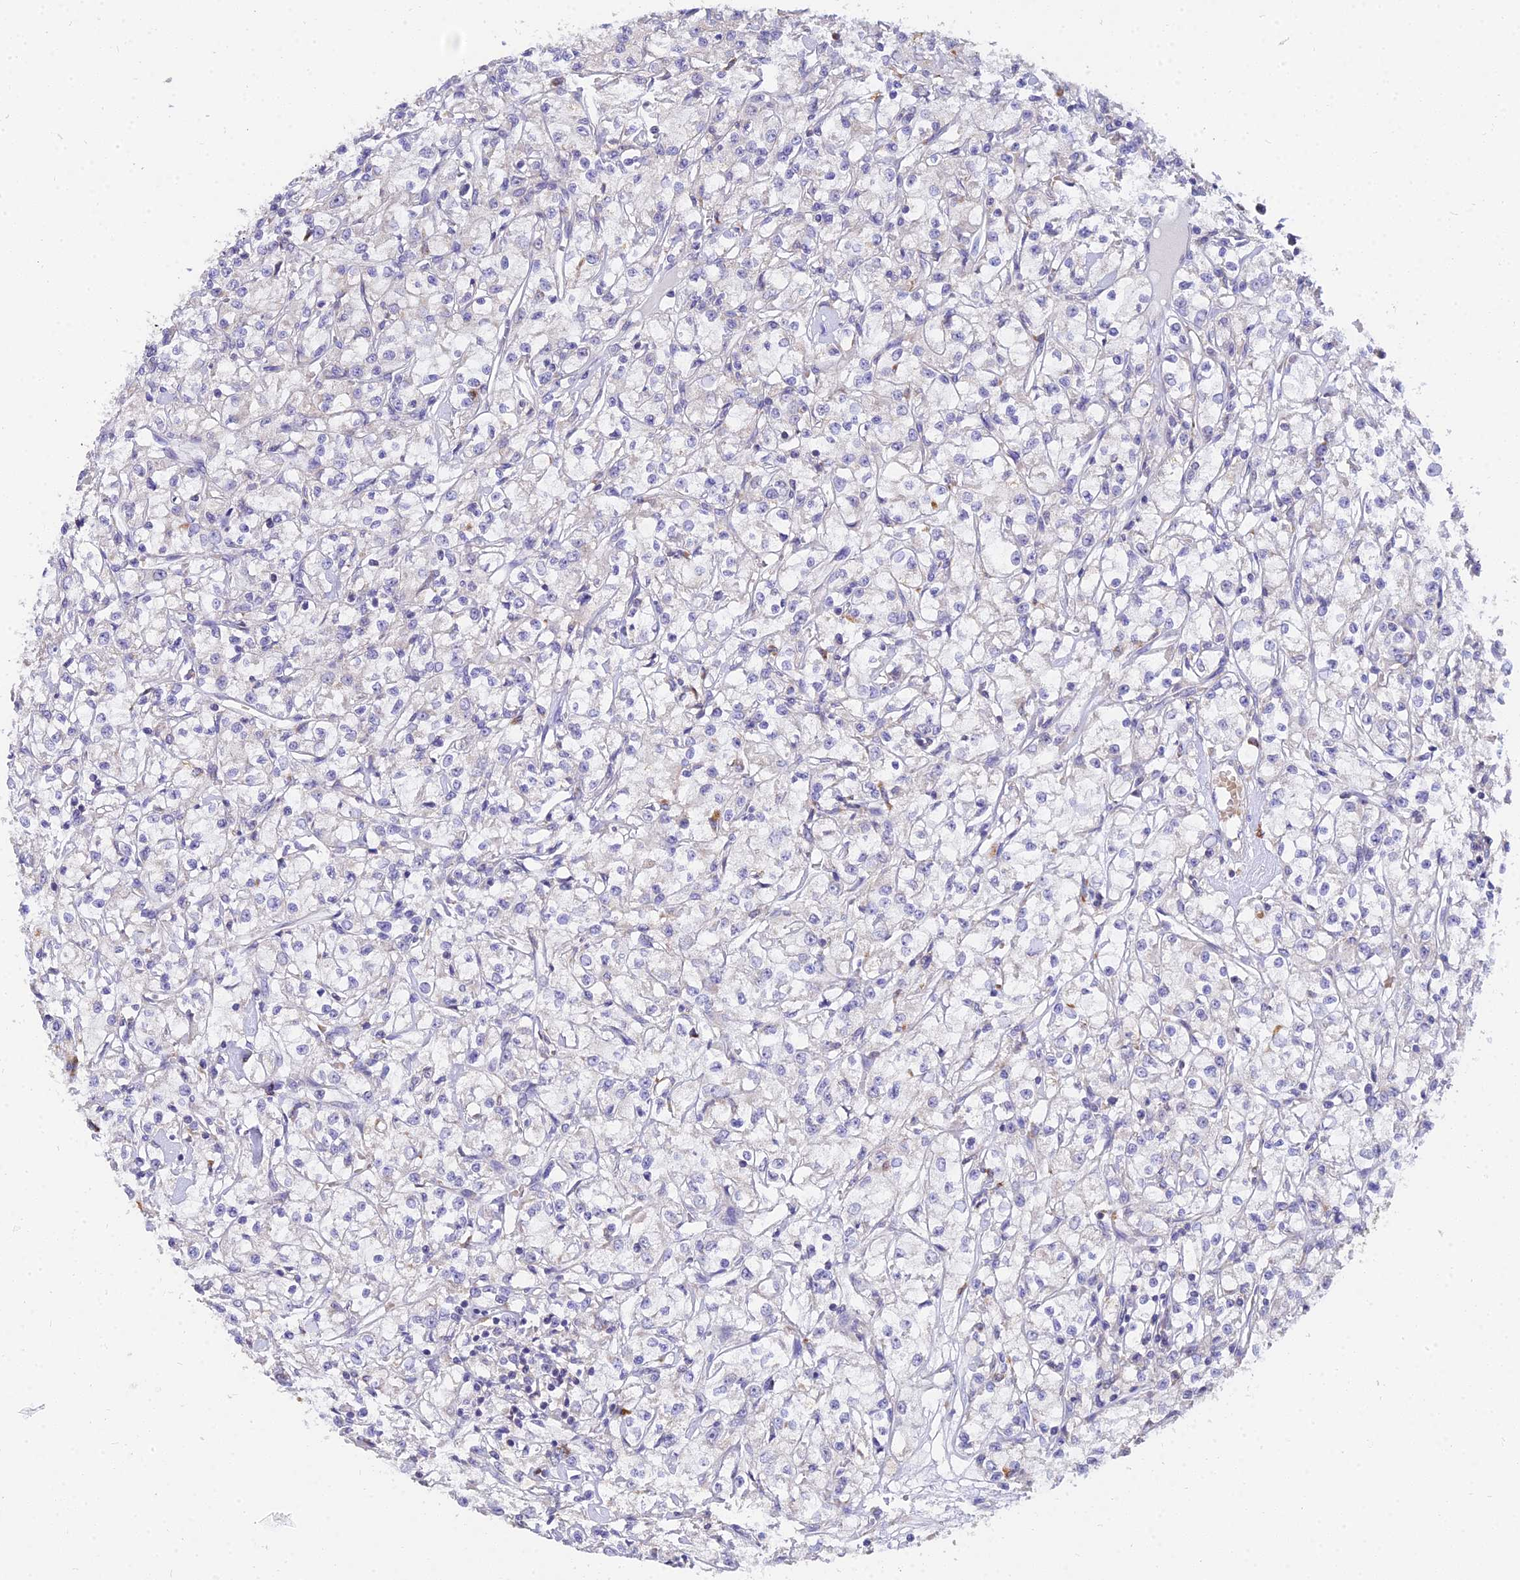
{"staining": {"intensity": "negative", "quantity": "none", "location": "none"}, "tissue": "renal cancer", "cell_type": "Tumor cells", "image_type": "cancer", "snomed": [{"axis": "morphology", "description": "Adenocarcinoma, NOS"}, {"axis": "topography", "description": "Kidney"}], "caption": "This is an immunohistochemistry image of renal cancer (adenocarcinoma). There is no staining in tumor cells.", "gene": "ARL8B", "patient": {"sex": "female", "age": 59}}